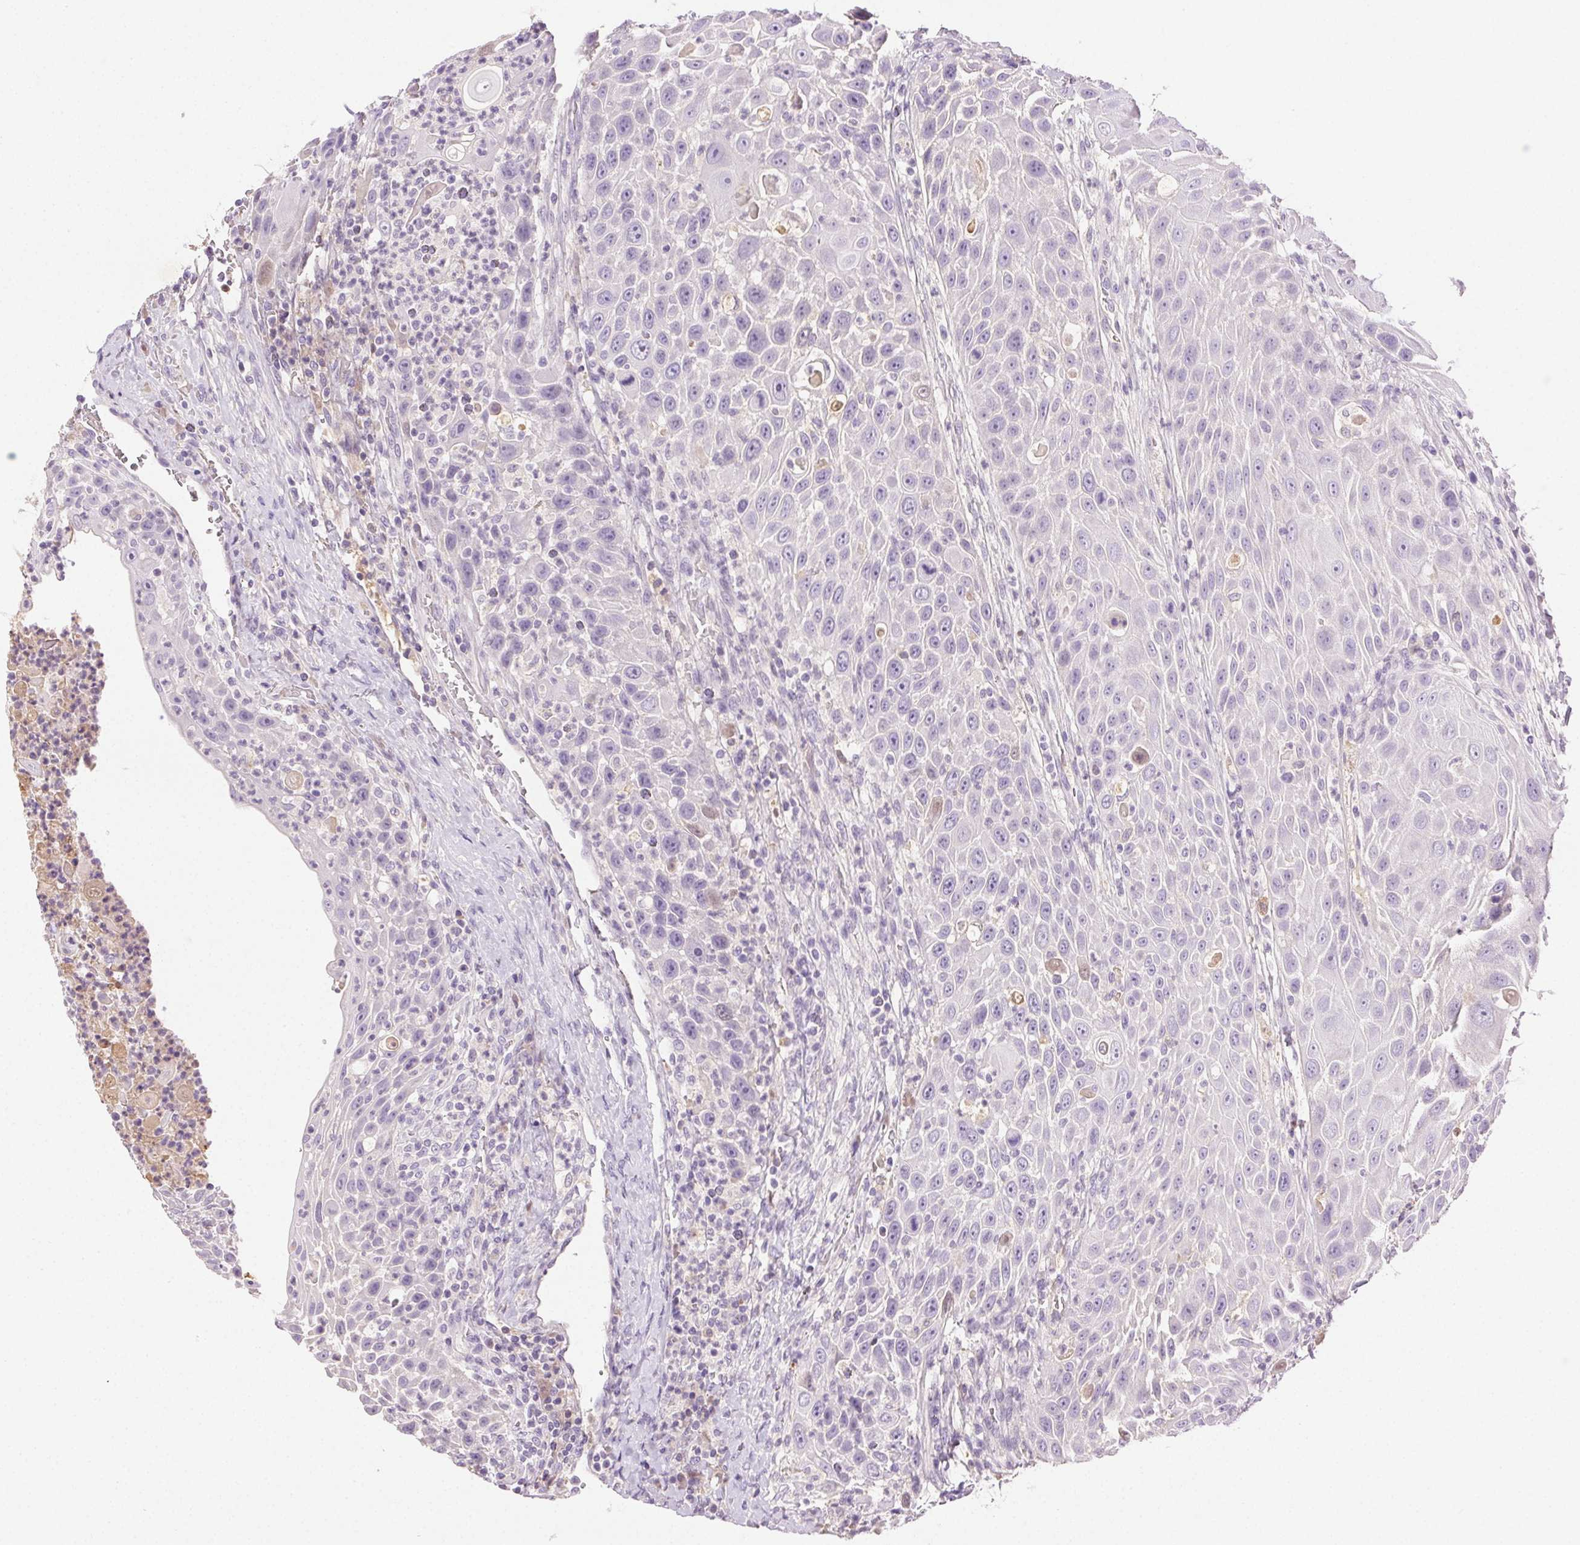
{"staining": {"intensity": "negative", "quantity": "none", "location": "none"}, "tissue": "head and neck cancer", "cell_type": "Tumor cells", "image_type": "cancer", "snomed": [{"axis": "morphology", "description": "Squamous cell carcinoma, NOS"}, {"axis": "topography", "description": "Head-Neck"}], "caption": "Head and neck cancer (squamous cell carcinoma) was stained to show a protein in brown. There is no significant expression in tumor cells.", "gene": "BPIFB2", "patient": {"sex": "male", "age": 69}}